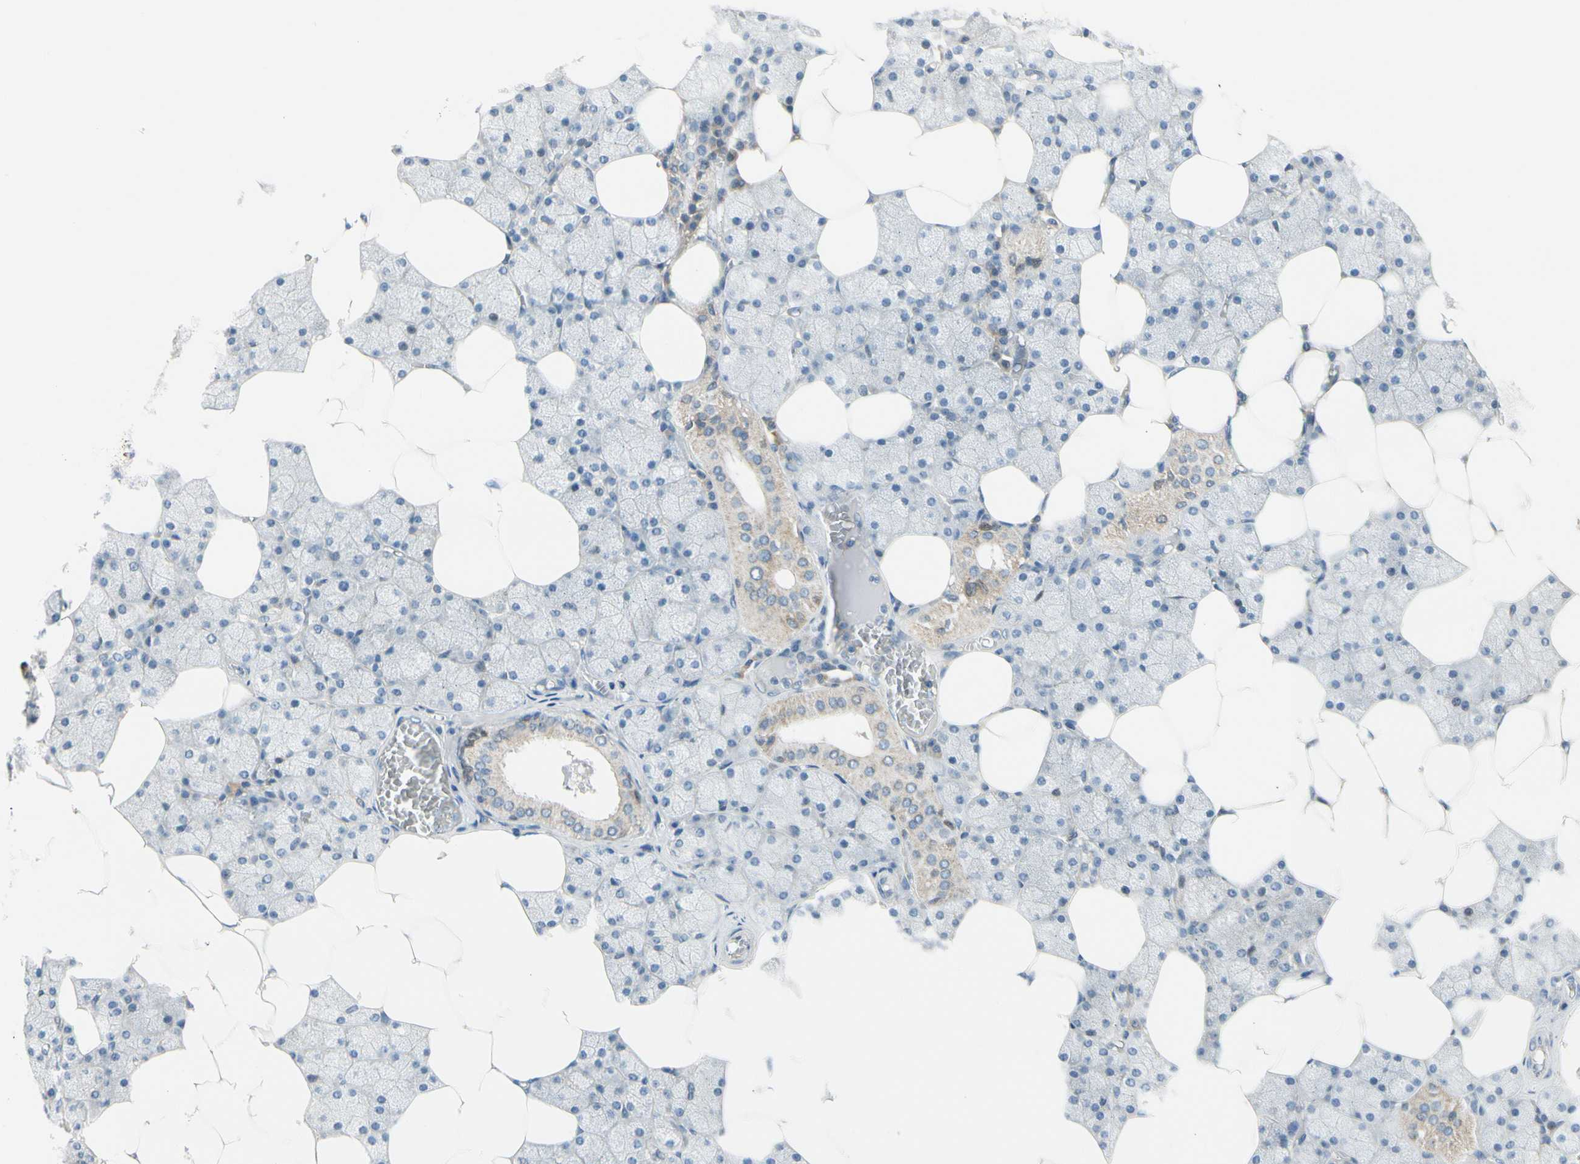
{"staining": {"intensity": "weak", "quantity": "<25%", "location": "cytoplasmic/membranous"}, "tissue": "salivary gland", "cell_type": "Glandular cells", "image_type": "normal", "snomed": [{"axis": "morphology", "description": "Normal tissue, NOS"}, {"axis": "topography", "description": "Salivary gland"}], "caption": "An image of human salivary gland is negative for staining in glandular cells. (DAB IHC with hematoxylin counter stain).", "gene": "FHL2", "patient": {"sex": "male", "age": 62}}